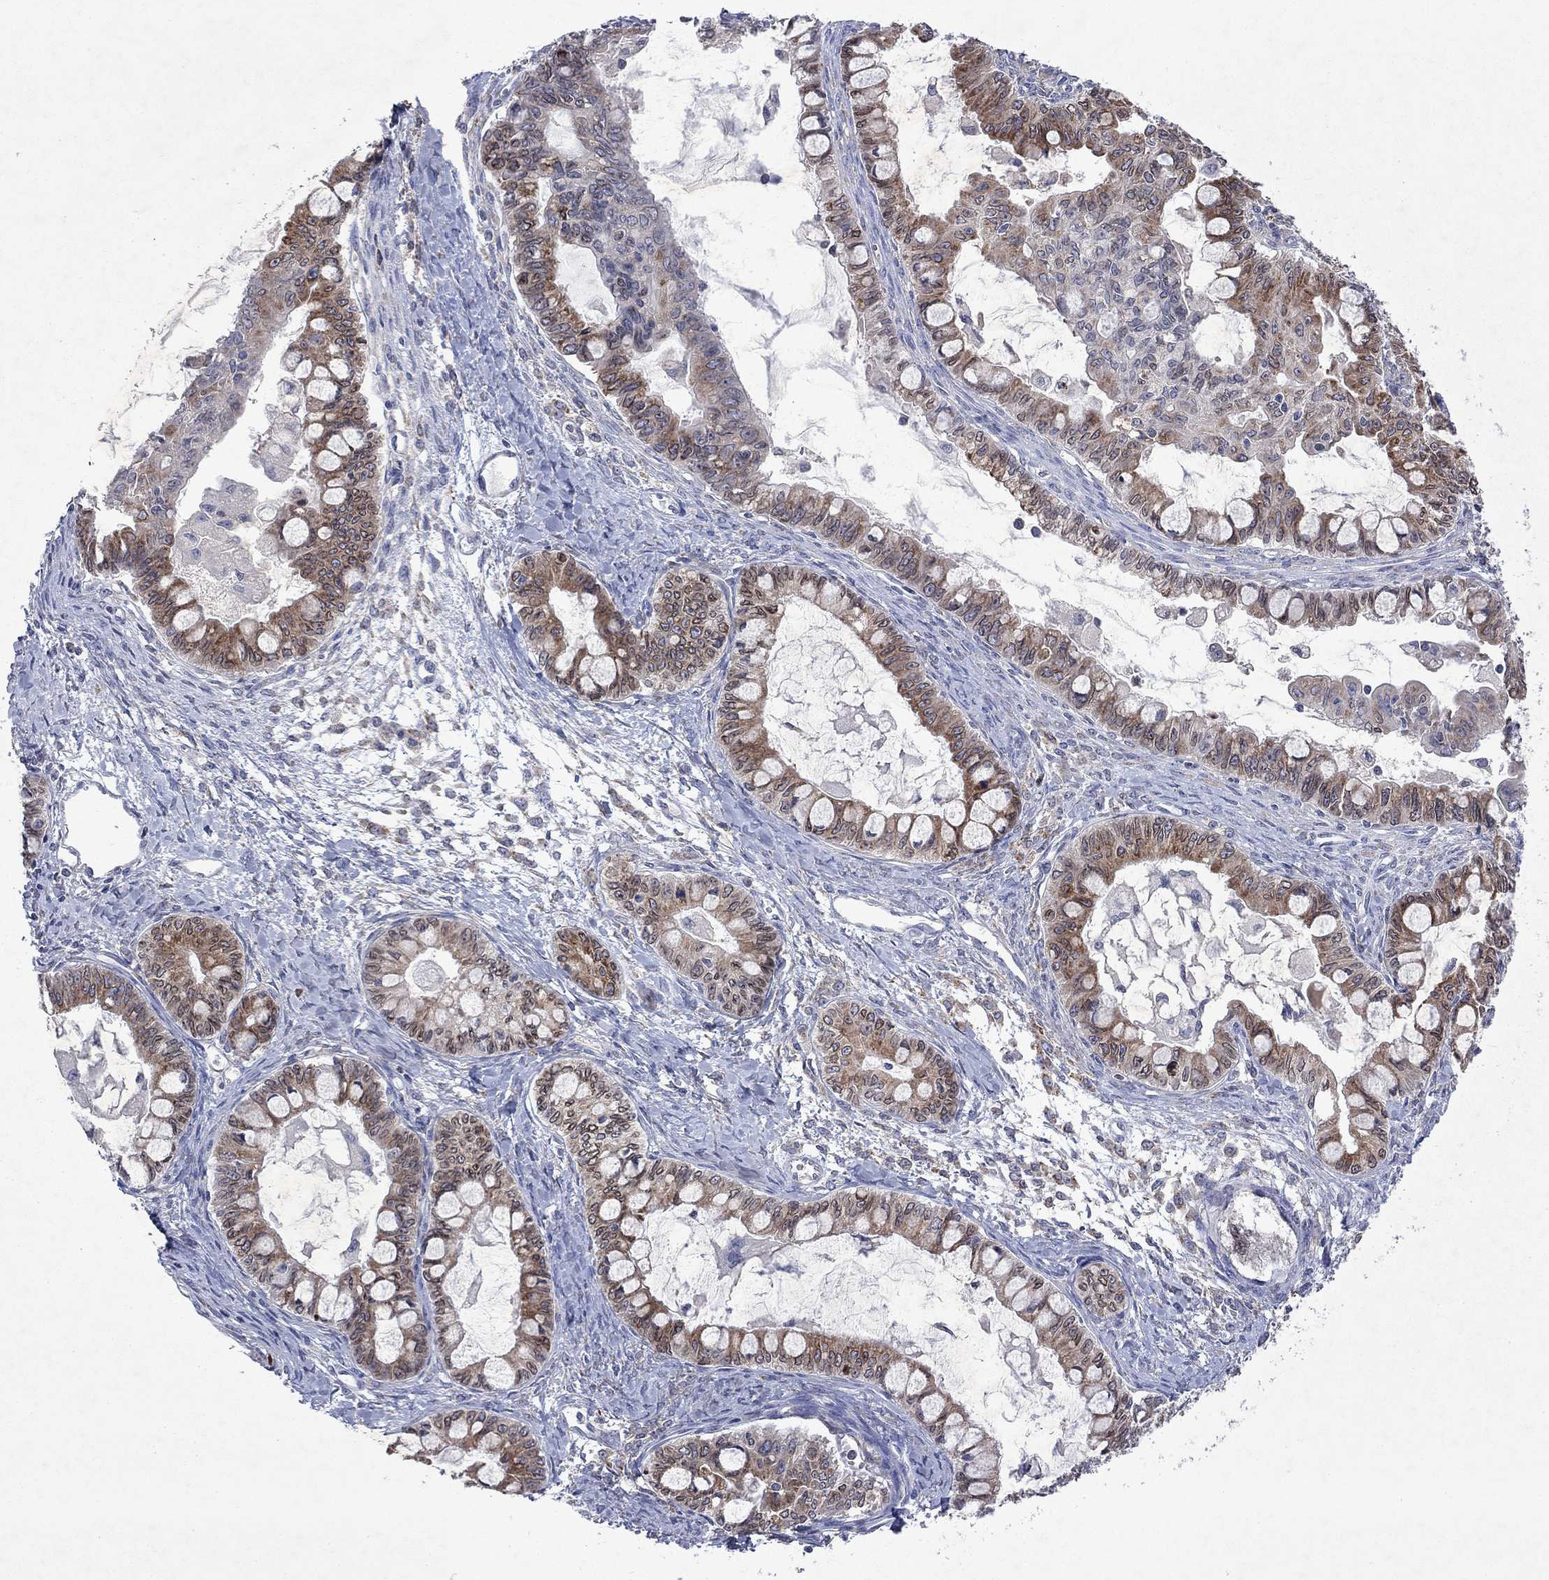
{"staining": {"intensity": "moderate", "quantity": ">75%", "location": "cytoplasmic/membranous"}, "tissue": "ovarian cancer", "cell_type": "Tumor cells", "image_type": "cancer", "snomed": [{"axis": "morphology", "description": "Cystadenocarcinoma, mucinous, NOS"}, {"axis": "topography", "description": "Ovary"}], "caption": "This image reveals ovarian cancer (mucinous cystadenocarcinoma) stained with immunohistochemistry to label a protein in brown. The cytoplasmic/membranous of tumor cells show moderate positivity for the protein. Nuclei are counter-stained blue.", "gene": "TMEM97", "patient": {"sex": "female", "age": 63}}